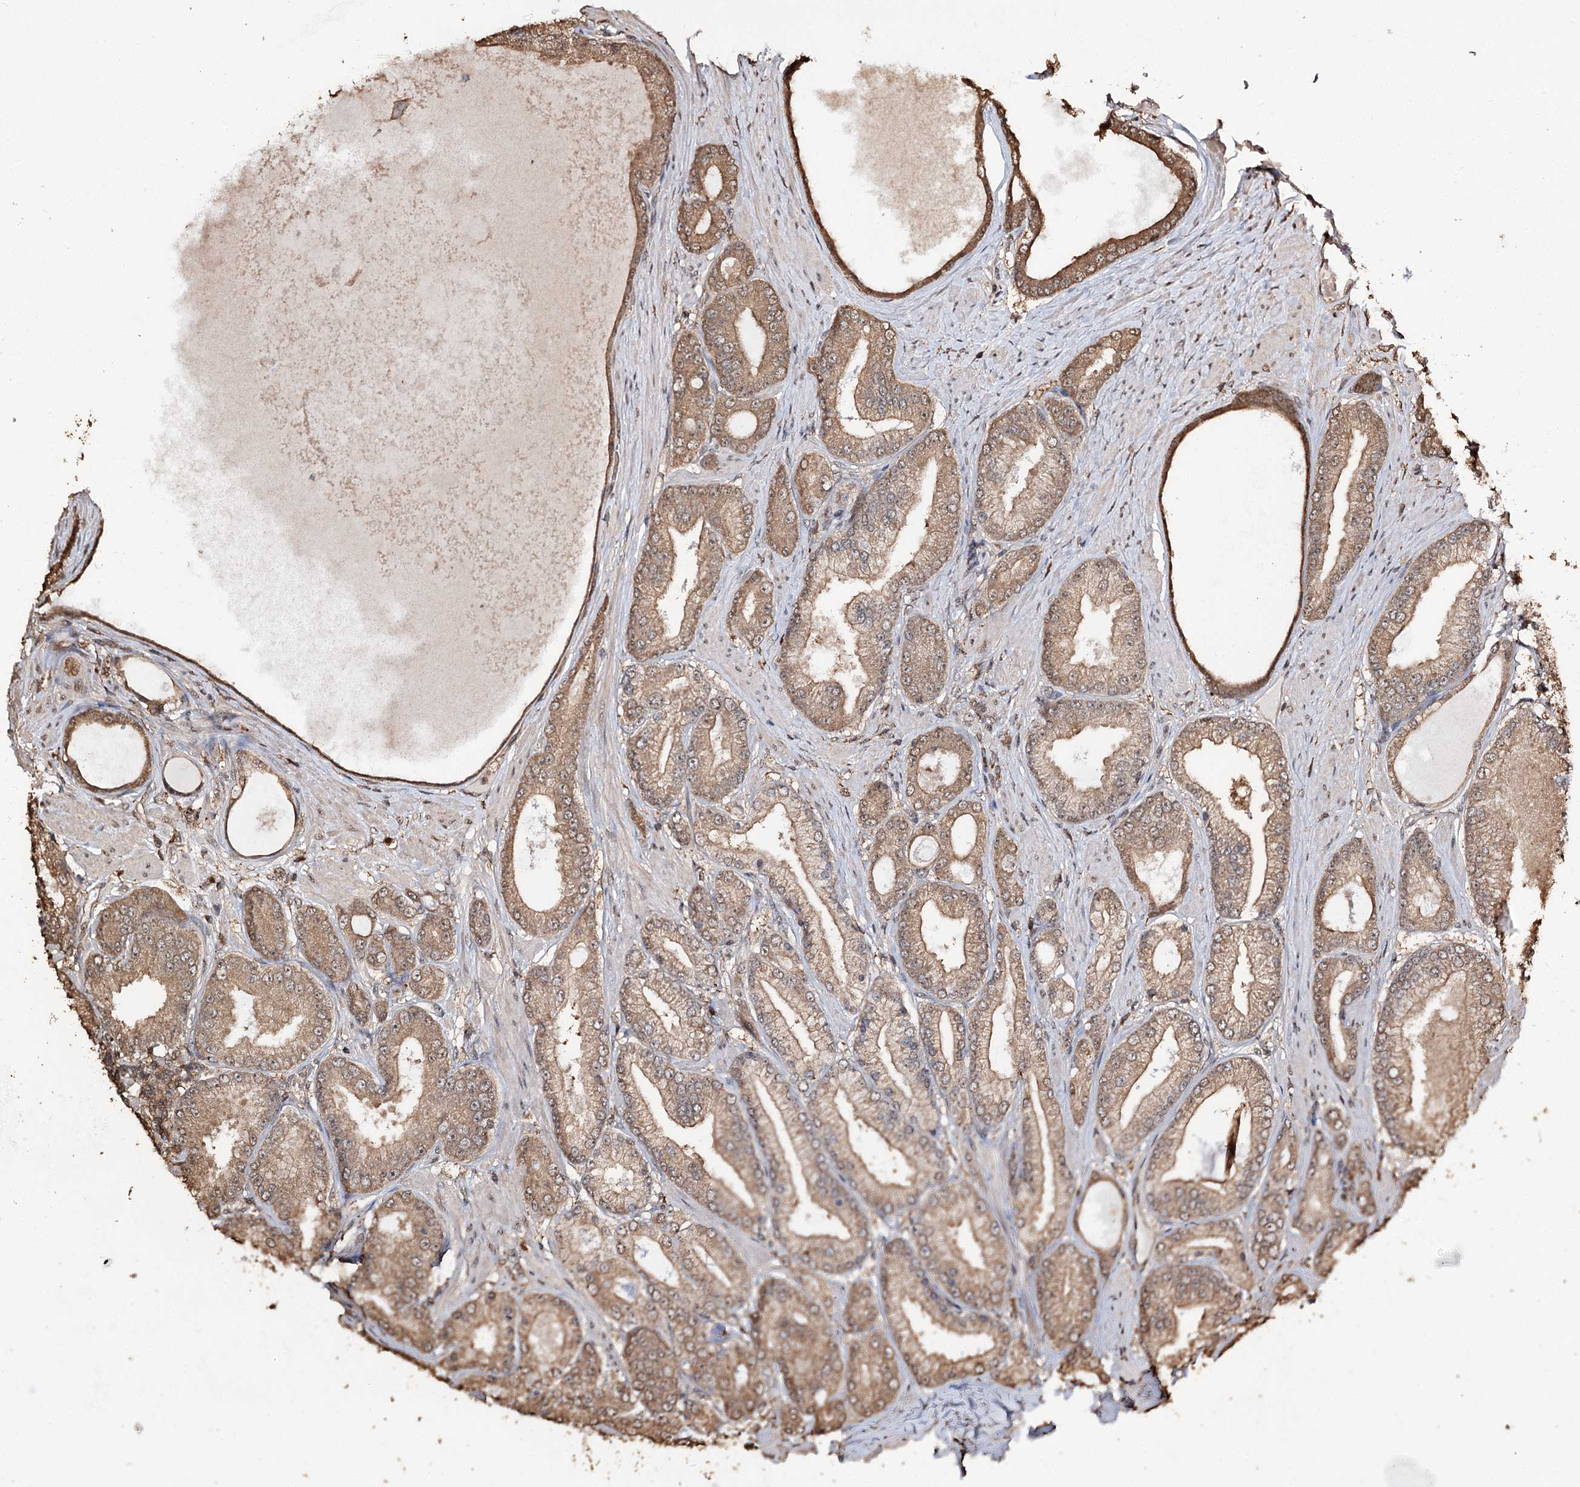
{"staining": {"intensity": "moderate", "quantity": ">75%", "location": "cytoplasmic/membranous"}, "tissue": "prostate cancer", "cell_type": "Tumor cells", "image_type": "cancer", "snomed": [{"axis": "morphology", "description": "Adenocarcinoma, High grade"}, {"axis": "topography", "description": "Prostate"}], "caption": "Brown immunohistochemical staining in prostate high-grade adenocarcinoma reveals moderate cytoplasmic/membranous staining in approximately >75% of tumor cells.", "gene": "PLCH1", "patient": {"sex": "male", "age": 59}}